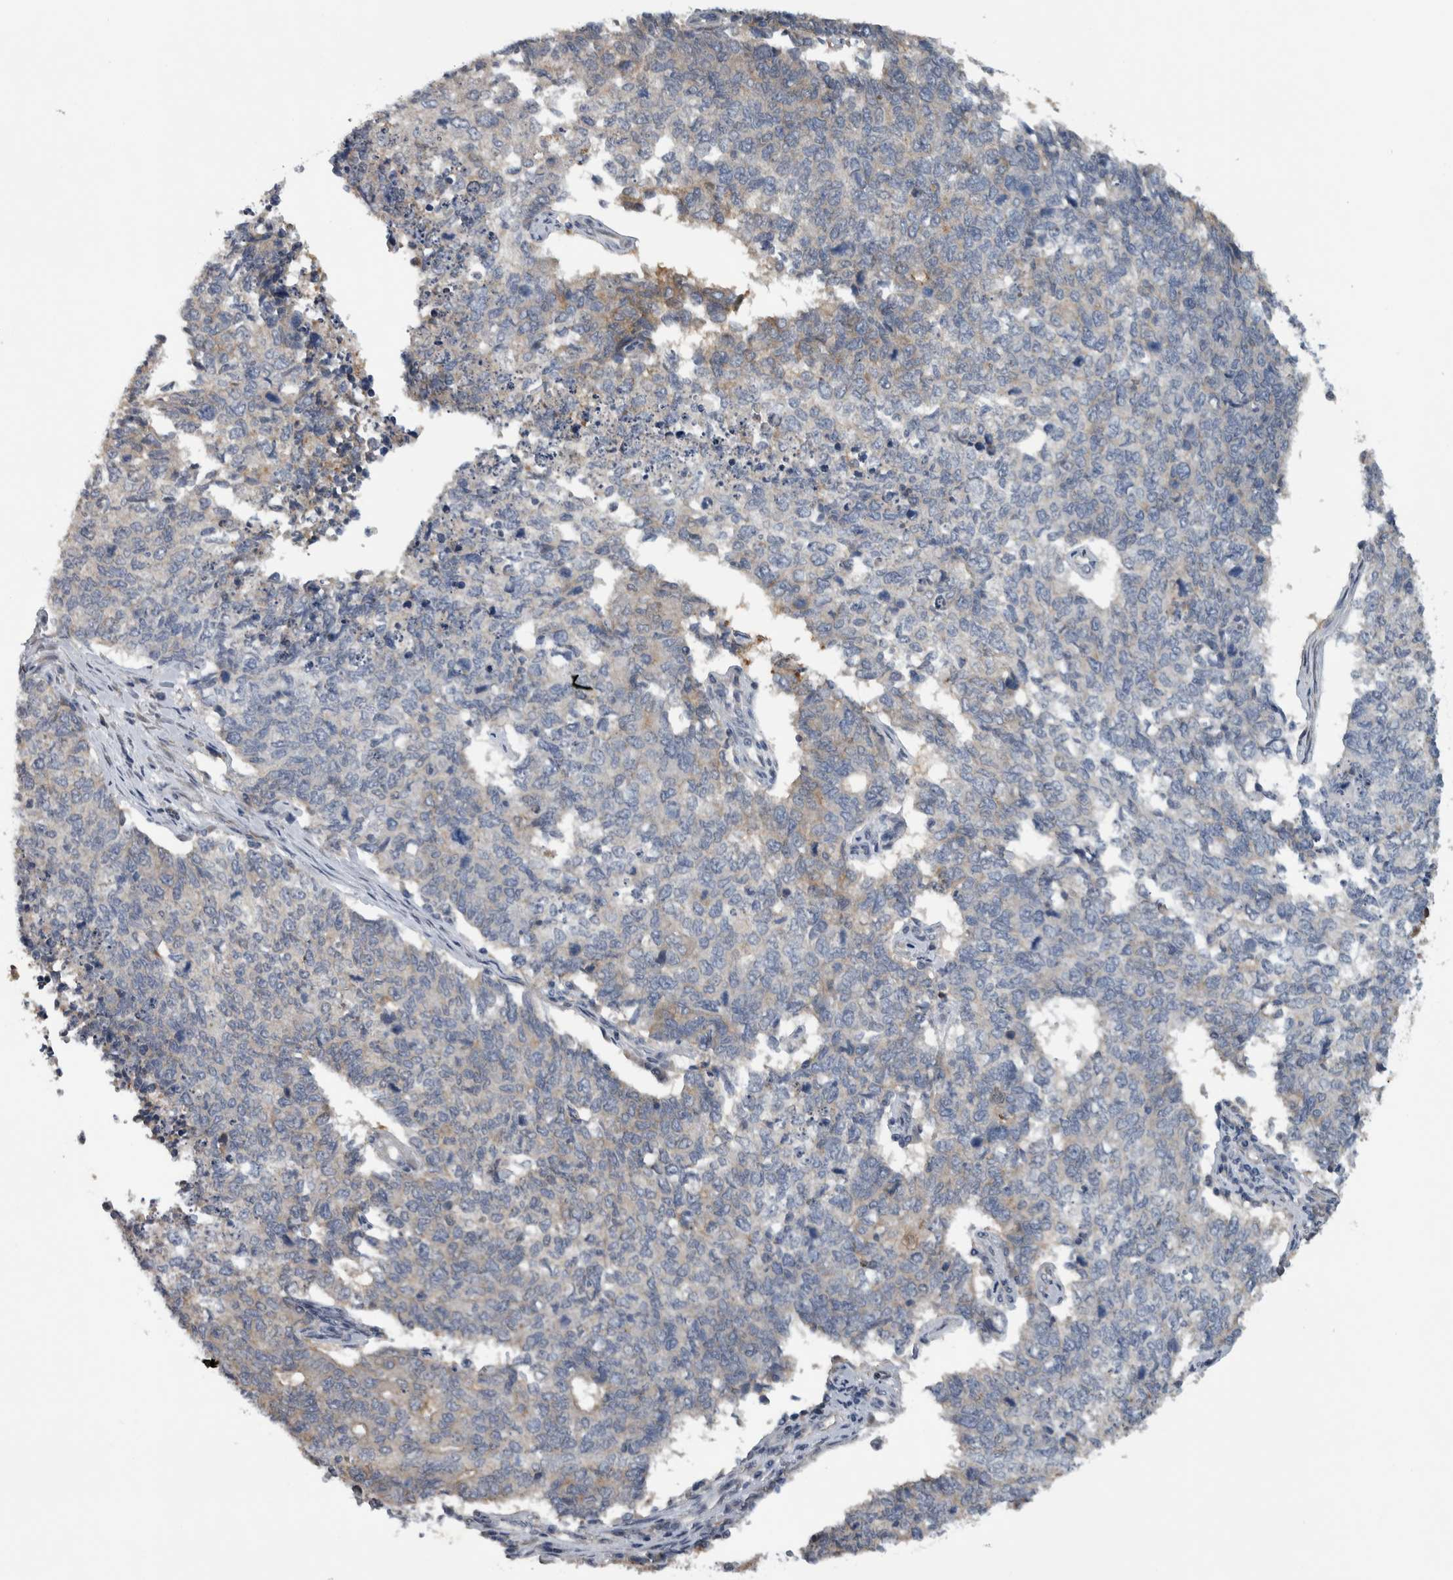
{"staining": {"intensity": "weak", "quantity": "<25%", "location": "cytoplasmic/membranous"}, "tissue": "cervical cancer", "cell_type": "Tumor cells", "image_type": "cancer", "snomed": [{"axis": "morphology", "description": "Squamous cell carcinoma, NOS"}, {"axis": "topography", "description": "Cervix"}], "caption": "Tumor cells show no significant protein positivity in cervical cancer (squamous cell carcinoma). (DAB immunohistochemistry (IHC) with hematoxylin counter stain).", "gene": "NT5C2", "patient": {"sex": "female", "age": 63}}